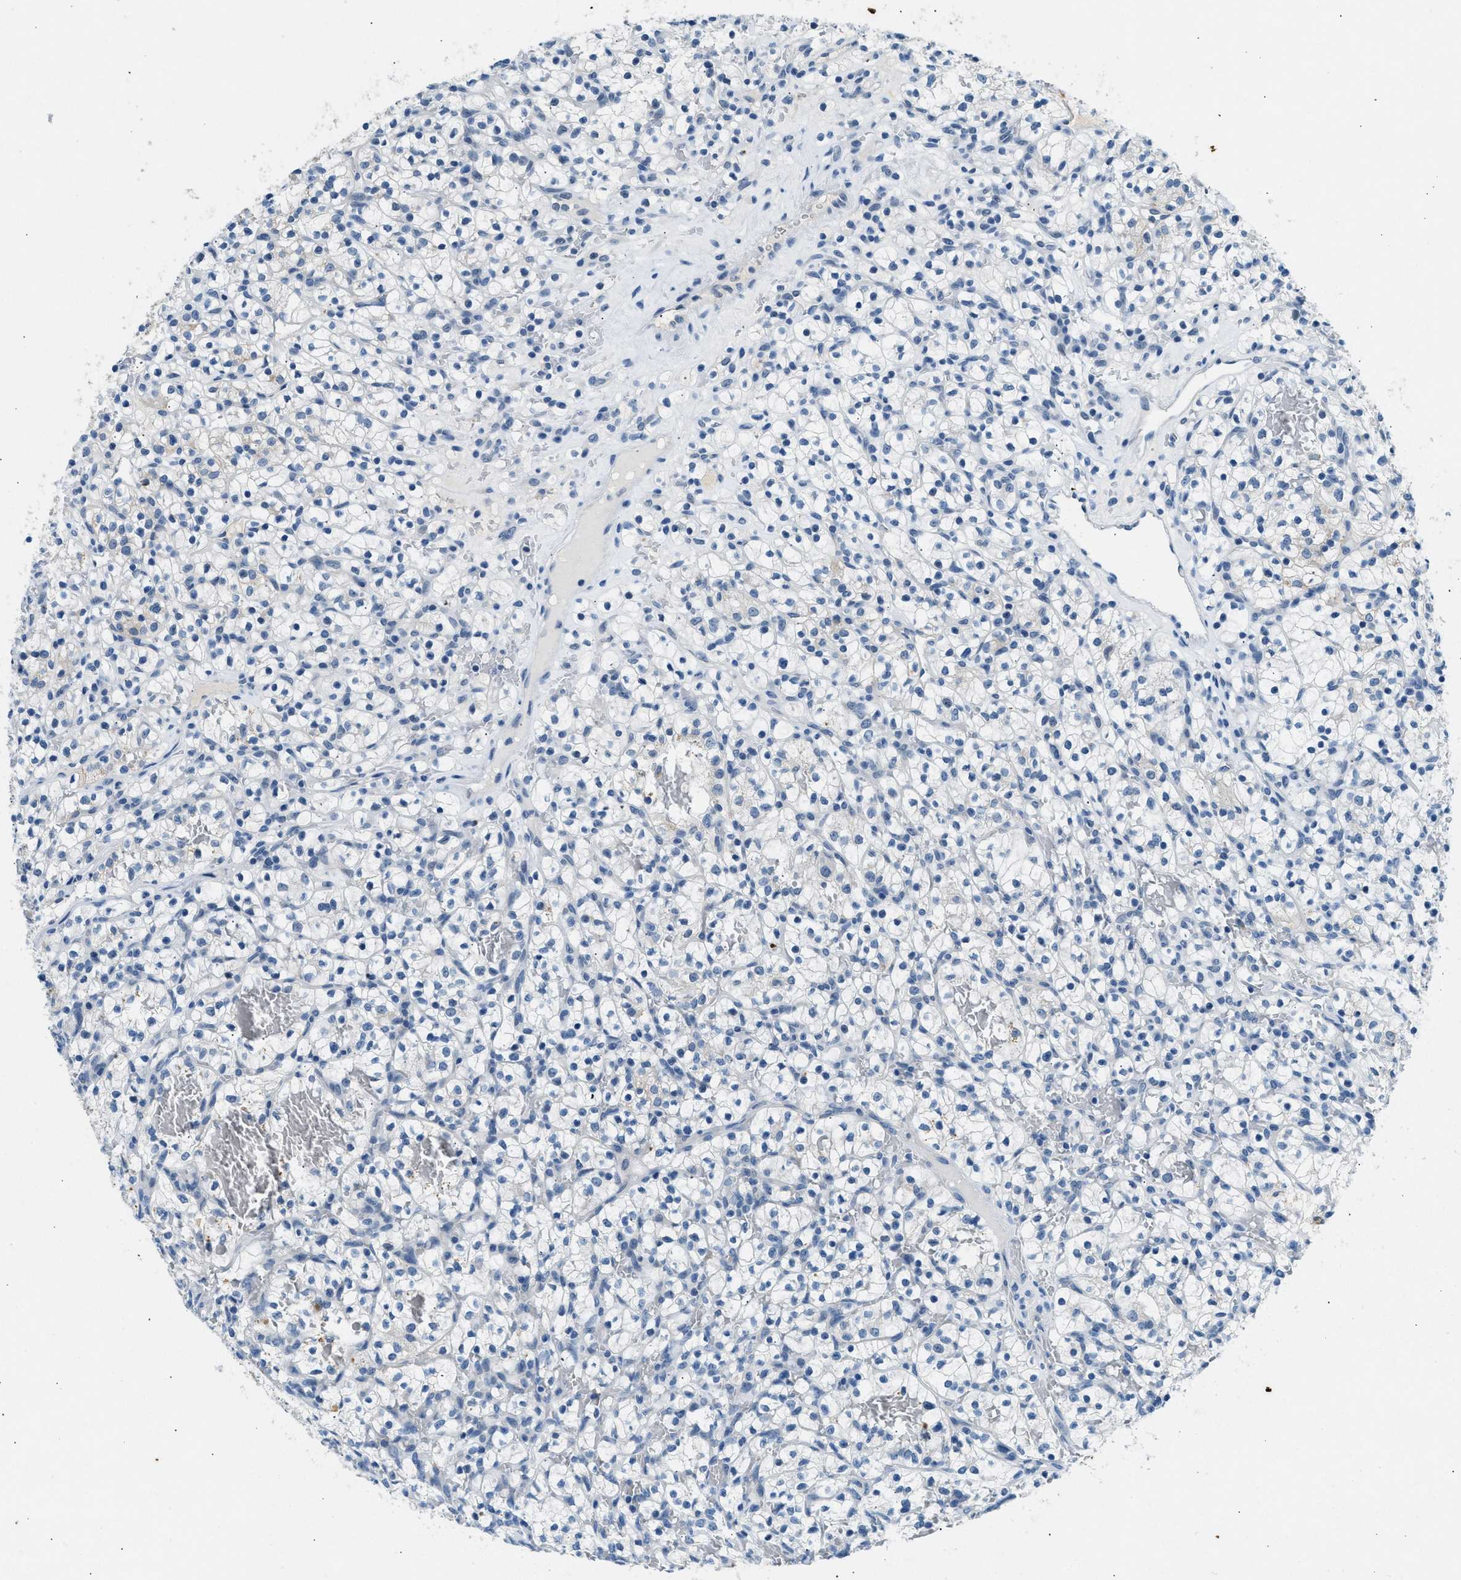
{"staining": {"intensity": "negative", "quantity": "none", "location": "none"}, "tissue": "renal cancer", "cell_type": "Tumor cells", "image_type": "cancer", "snomed": [{"axis": "morphology", "description": "Adenocarcinoma, NOS"}, {"axis": "topography", "description": "Kidney"}], "caption": "This photomicrograph is of adenocarcinoma (renal) stained with immunohistochemistry to label a protein in brown with the nuclei are counter-stained blue. There is no positivity in tumor cells.", "gene": "CFAP20", "patient": {"sex": "female", "age": 57}}